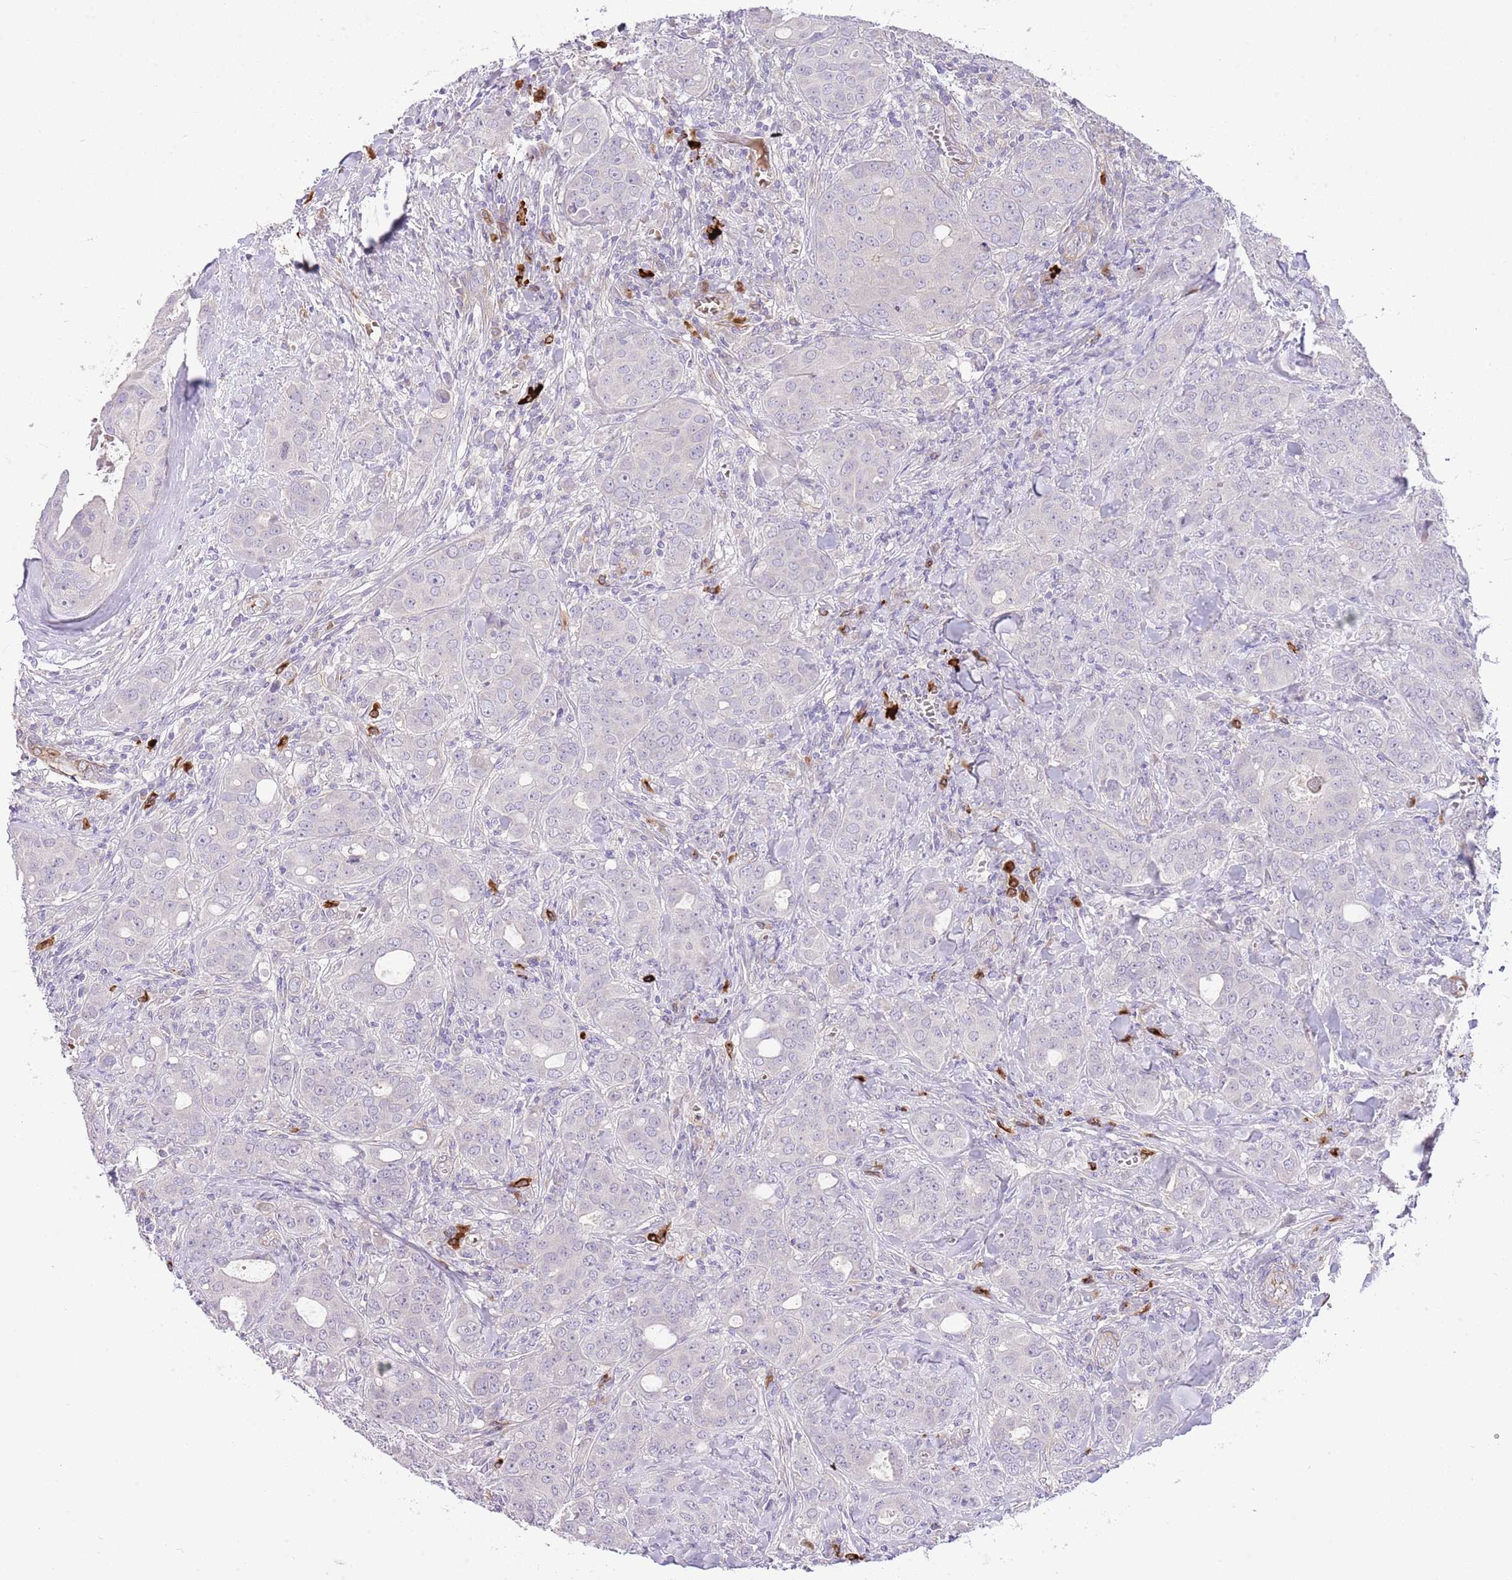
{"staining": {"intensity": "negative", "quantity": "none", "location": "none"}, "tissue": "breast cancer", "cell_type": "Tumor cells", "image_type": "cancer", "snomed": [{"axis": "morphology", "description": "Duct carcinoma"}, {"axis": "topography", "description": "Breast"}], "caption": "IHC histopathology image of neoplastic tissue: human breast cancer stained with DAB exhibits no significant protein expression in tumor cells.", "gene": "RFK", "patient": {"sex": "female", "age": 43}}